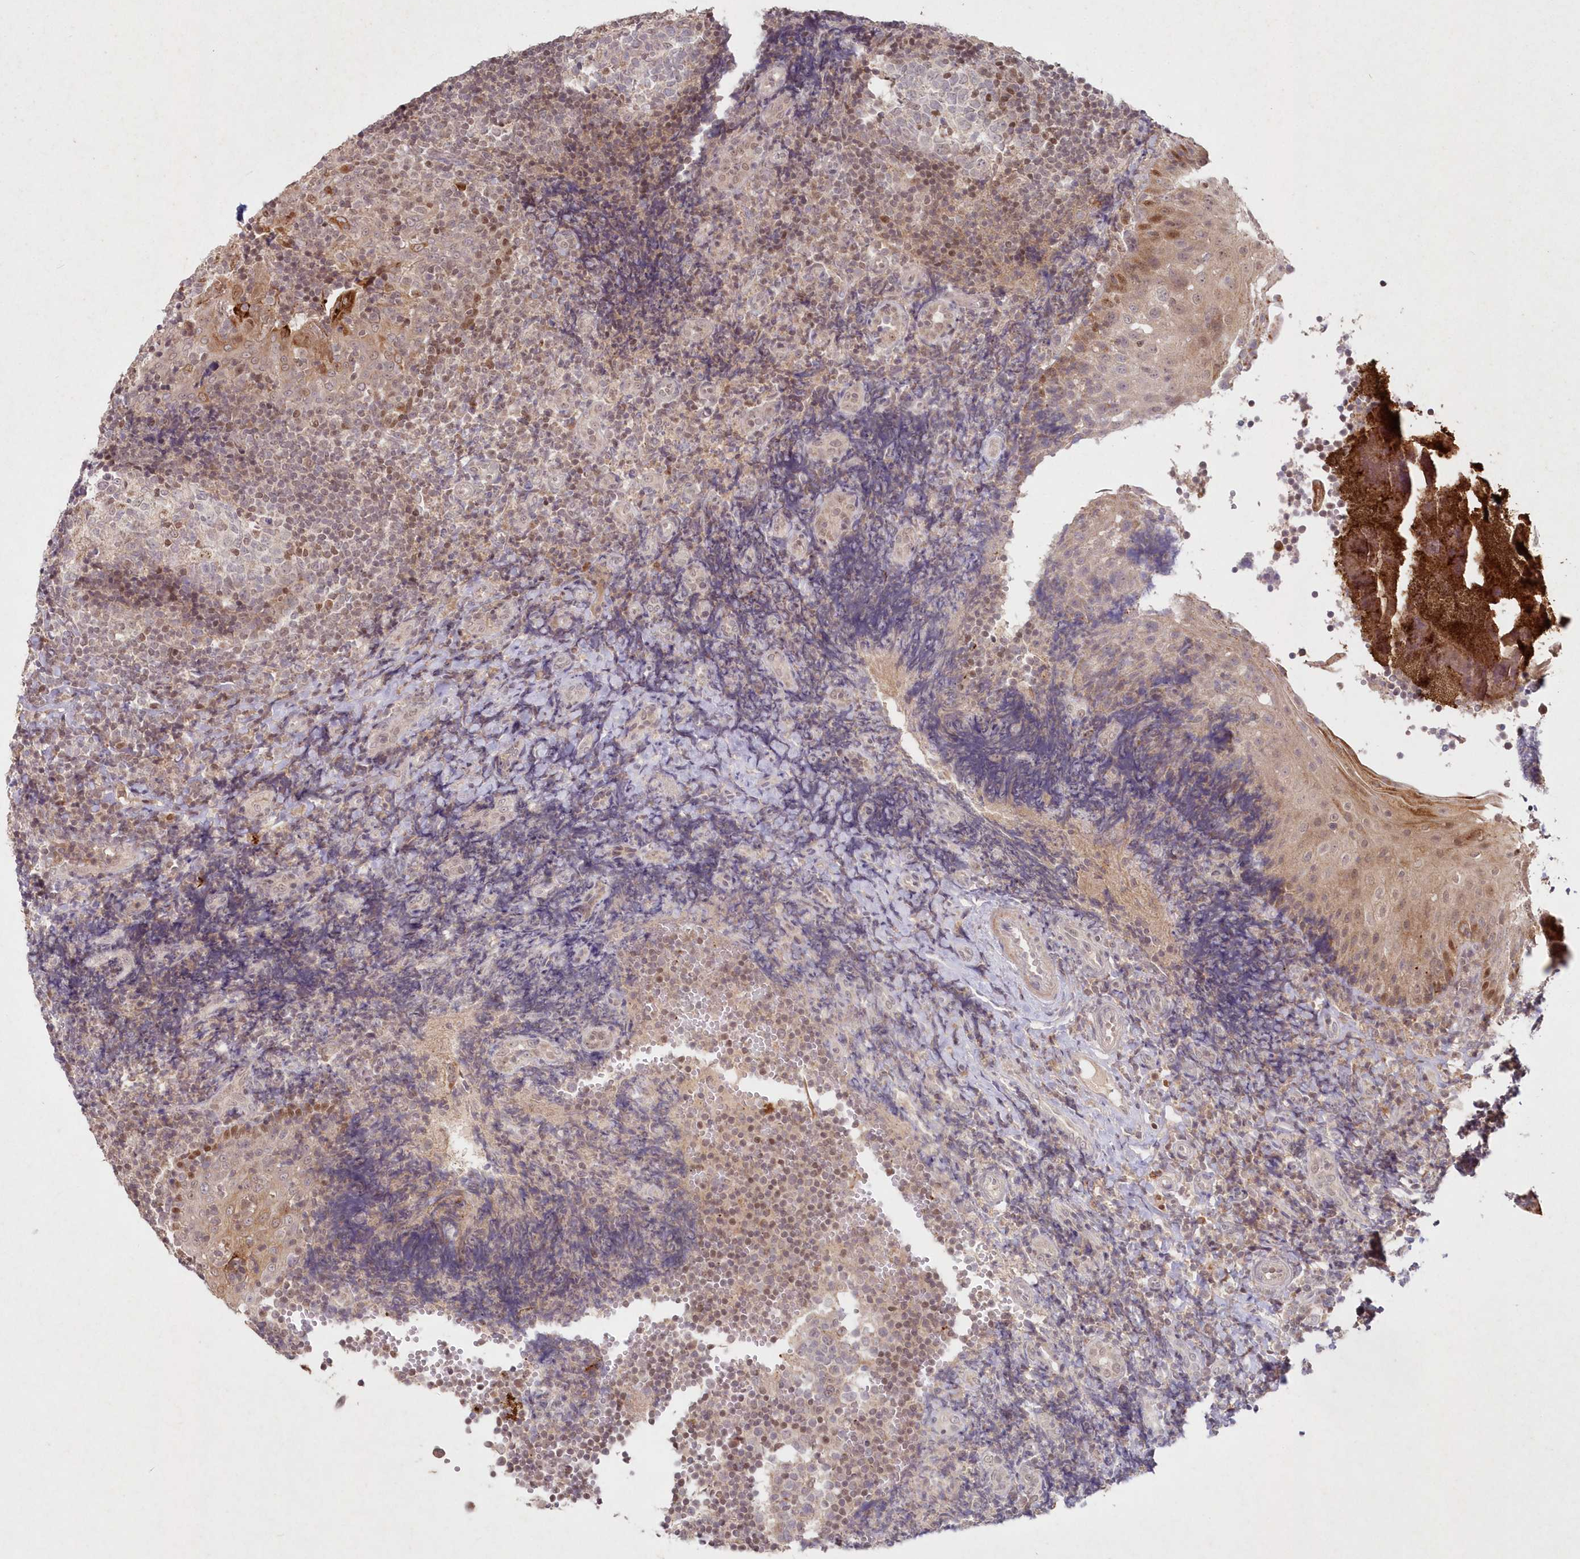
{"staining": {"intensity": "moderate", "quantity": "<25%", "location": "nuclear"}, "tissue": "tonsil", "cell_type": "Germinal center cells", "image_type": "normal", "snomed": [{"axis": "morphology", "description": "Normal tissue, NOS"}, {"axis": "topography", "description": "Tonsil"}], "caption": "IHC image of benign tonsil: human tonsil stained using immunohistochemistry (IHC) displays low levels of moderate protein expression localized specifically in the nuclear of germinal center cells, appearing as a nuclear brown color.", "gene": "ASCC1", "patient": {"sex": "female", "age": 40}}